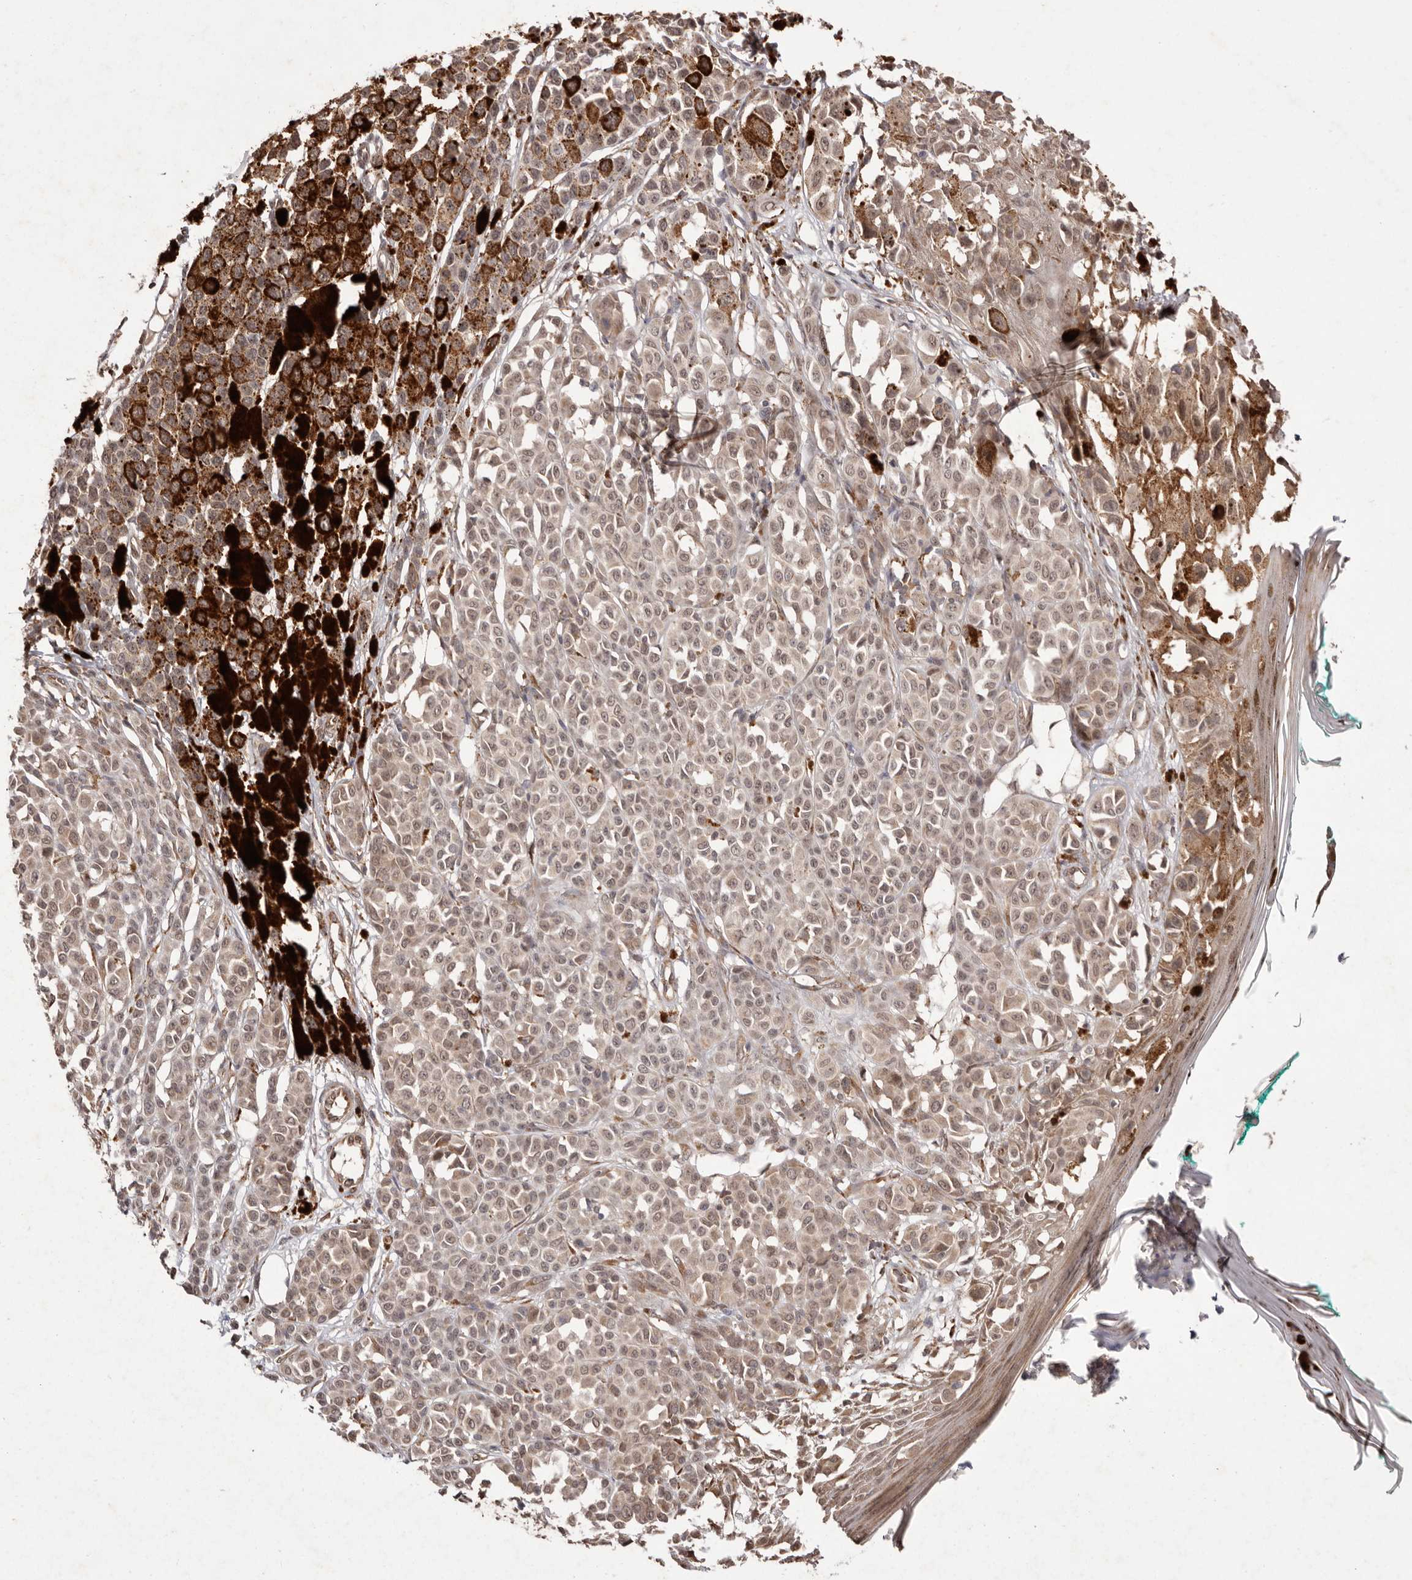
{"staining": {"intensity": "weak", "quantity": ">75%", "location": "cytoplasmic/membranous,nuclear"}, "tissue": "melanoma", "cell_type": "Tumor cells", "image_type": "cancer", "snomed": [{"axis": "morphology", "description": "Malignant melanoma, NOS"}, {"axis": "topography", "description": "Skin of leg"}], "caption": "Protein expression analysis of human malignant melanoma reveals weak cytoplasmic/membranous and nuclear staining in approximately >75% of tumor cells. (Brightfield microscopy of DAB IHC at high magnification).", "gene": "LRGUK", "patient": {"sex": "female", "age": 72}}